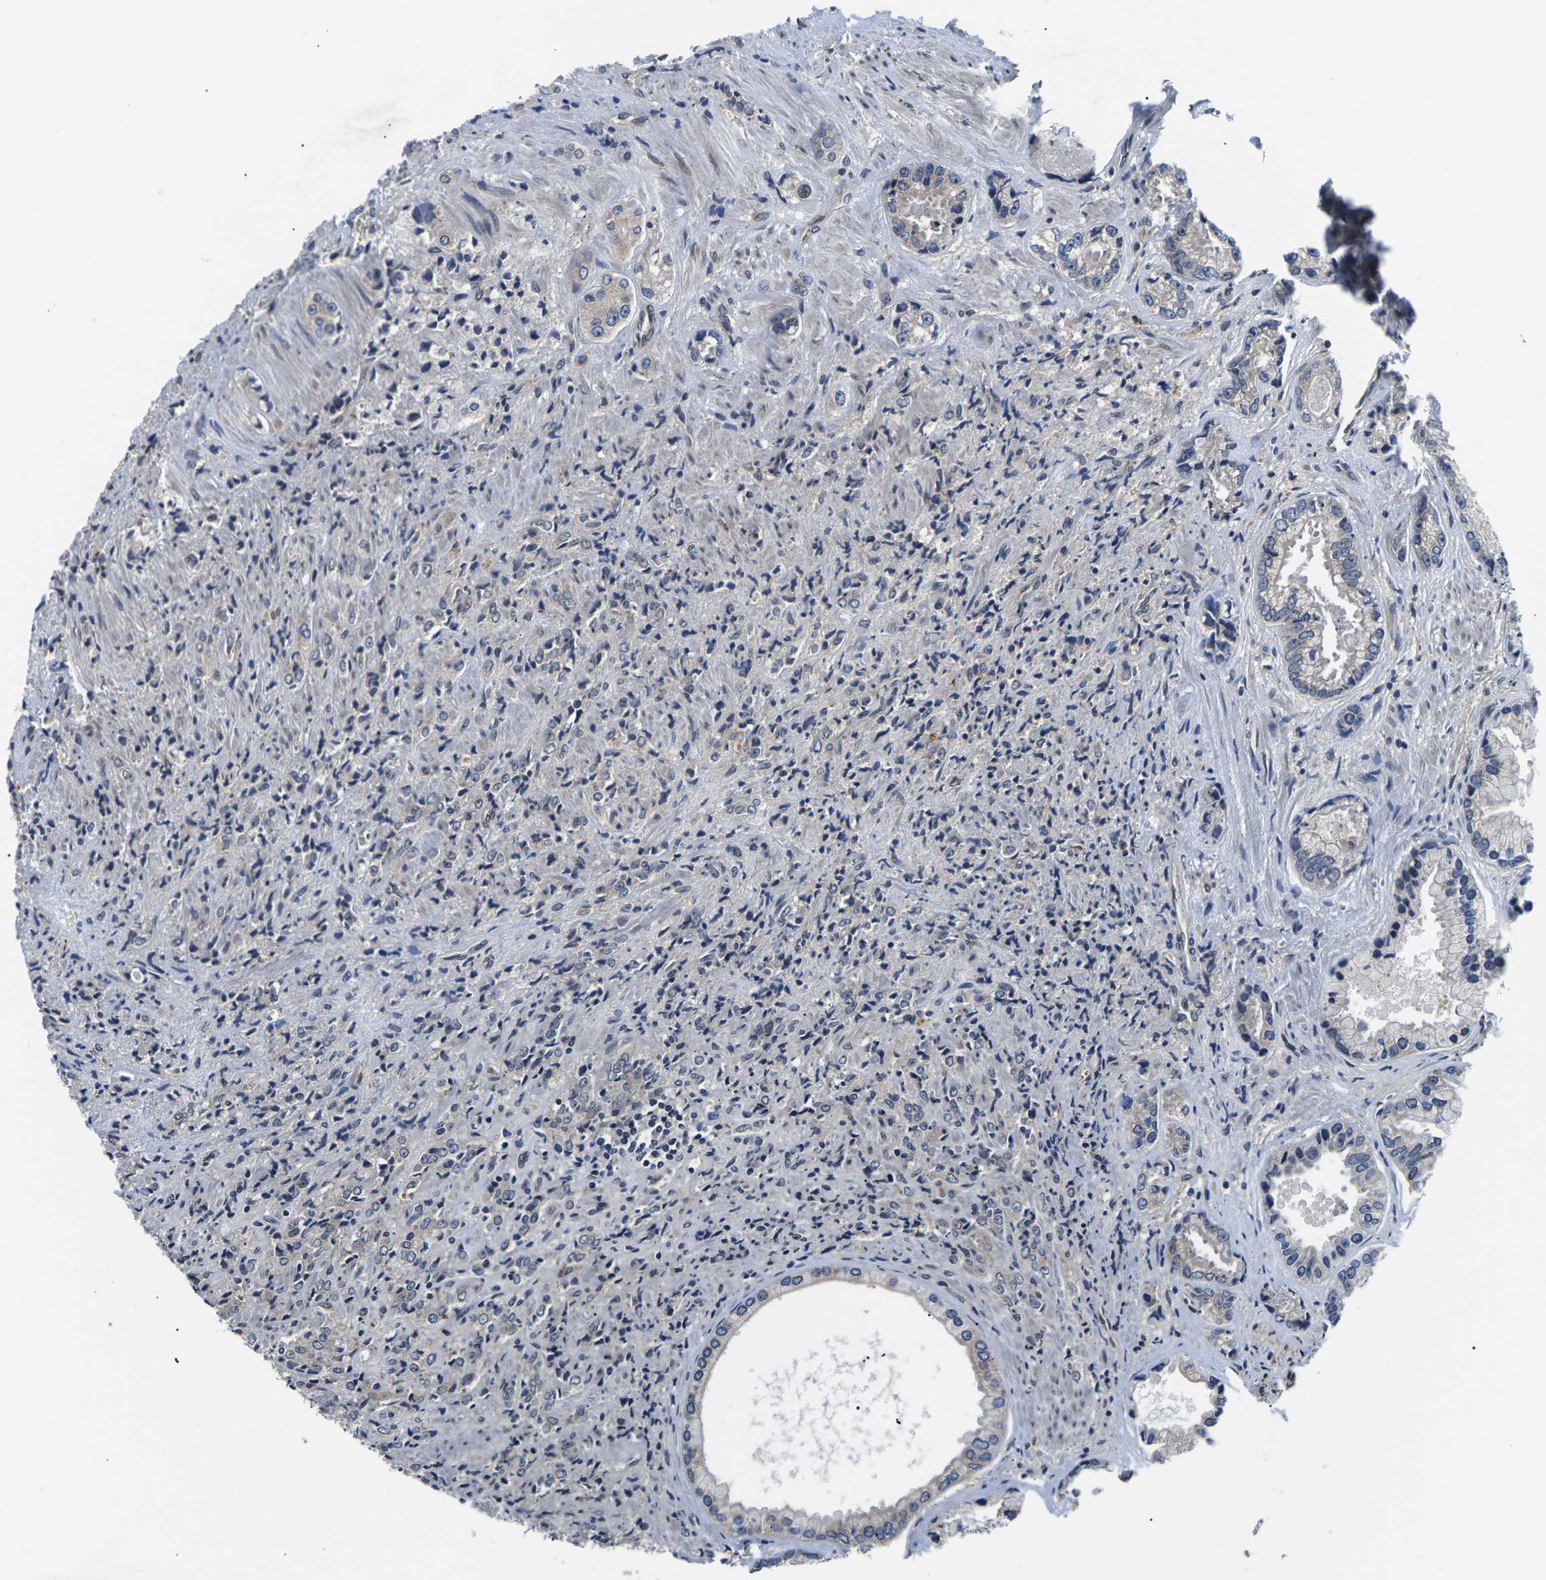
{"staining": {"intensity": "negative", "quantity": "none", "location": "none"}, "tissue": "prostate cancer", "cell_type": "Tumor cells", "image_type": "cancer", "snomed": [{"axis": "morphology", "description": "Adenocarcinoma, High grade"}, {"axis": "topography", "description": "Prostate"}], "caption": "Adenocarcinoma (high-grade) (prostate) stained for a protein using immunohistochemistry reveals no expression tumor cells.", "gene": "SNX10", "patient": {"sex": "male", "age": 61}}